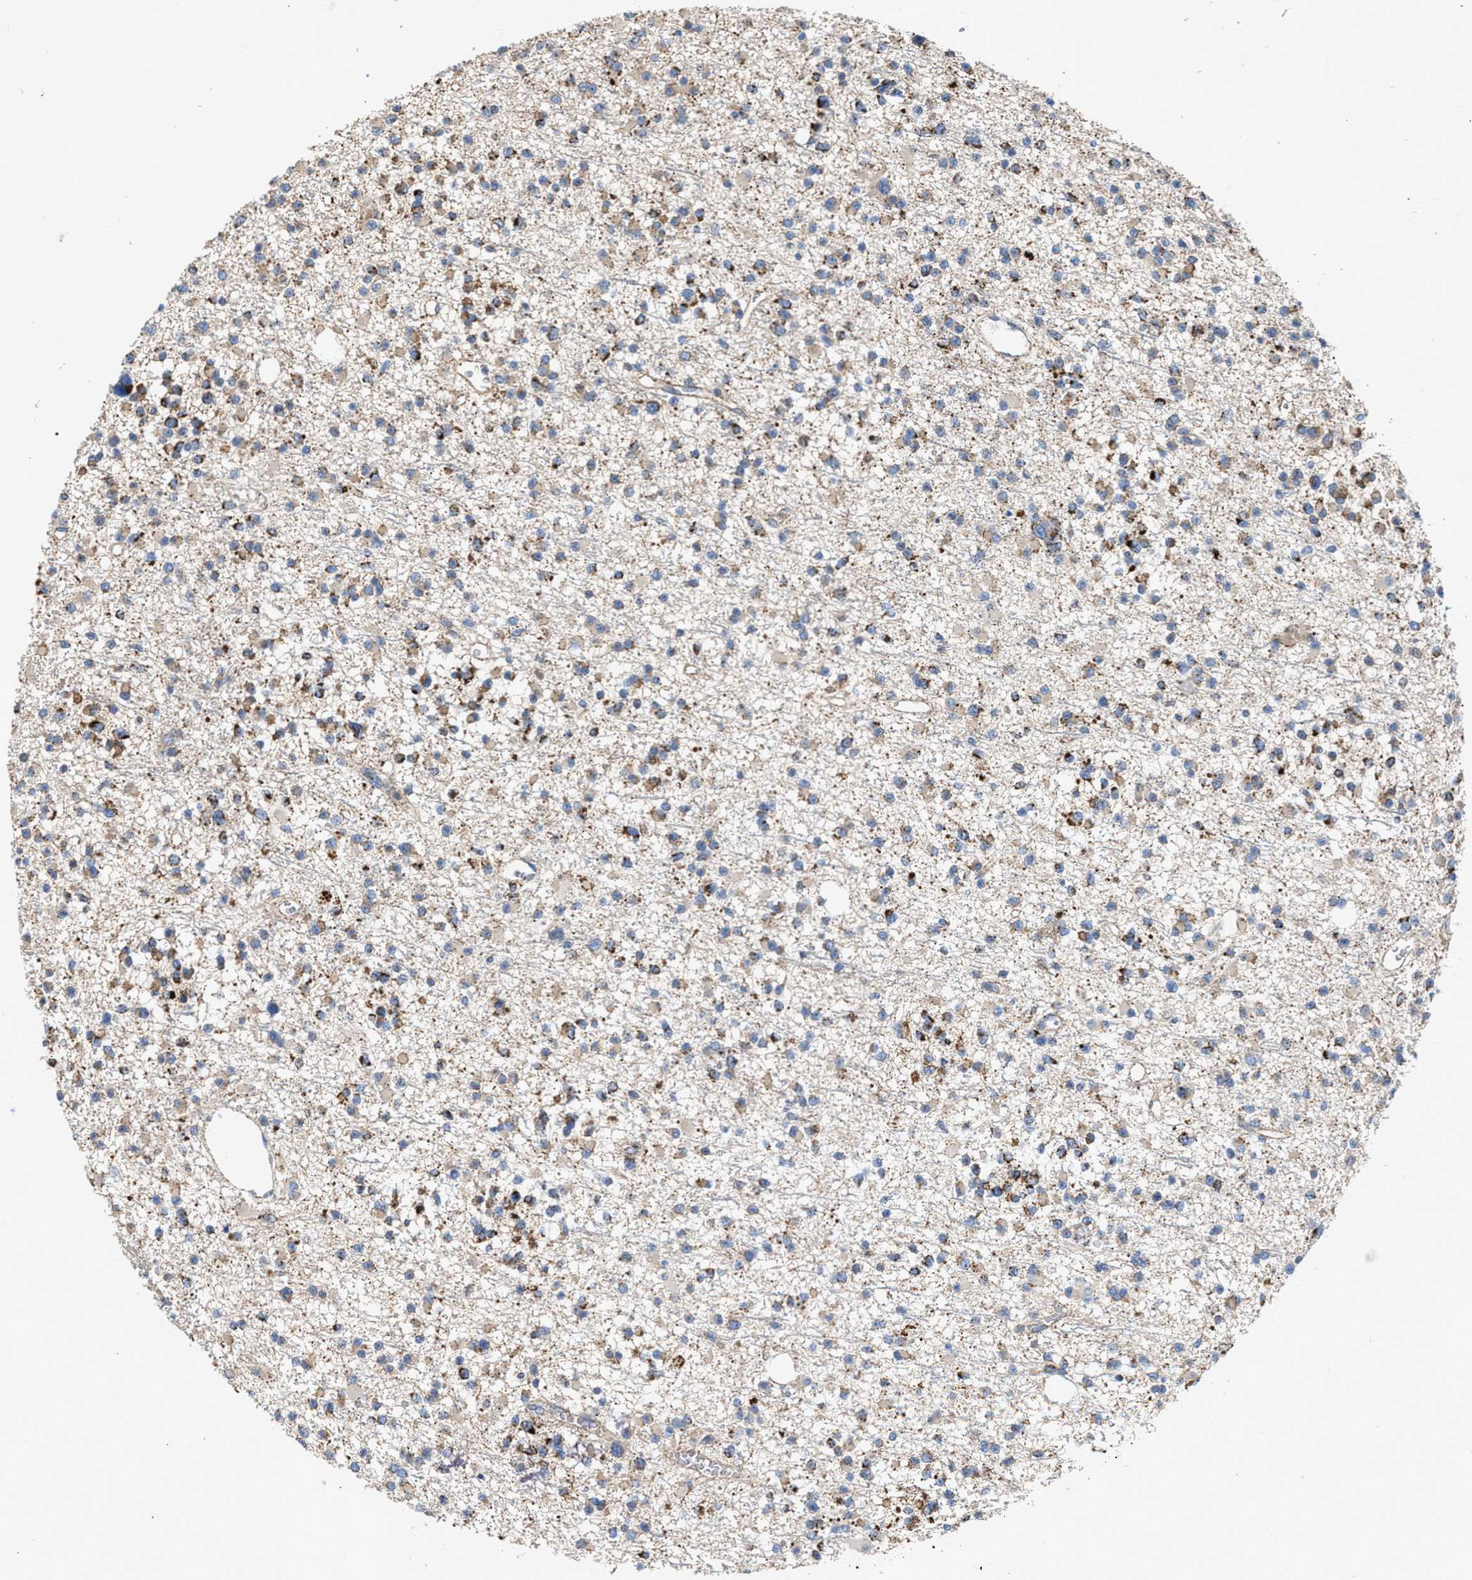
{"staining": {"intensity": "strong", "quantity": "25%-75%", "location": "cytoplasmic/membranous"}, "tissue": "glioma", "cell_type": "Tumor cells", "image_type": "cancer", "snomed": [{"axis": "morphology", "description": "Glioma, malignant, Low grade"}, {"axis": "topography", "description": "Brain"}], "caption": "Low-grade glioma (malignant) stained with a protein marker exhibits strong staining in tumor cells.", "gene": "MECR", "patient": {"sex": "female", "age": 22}}